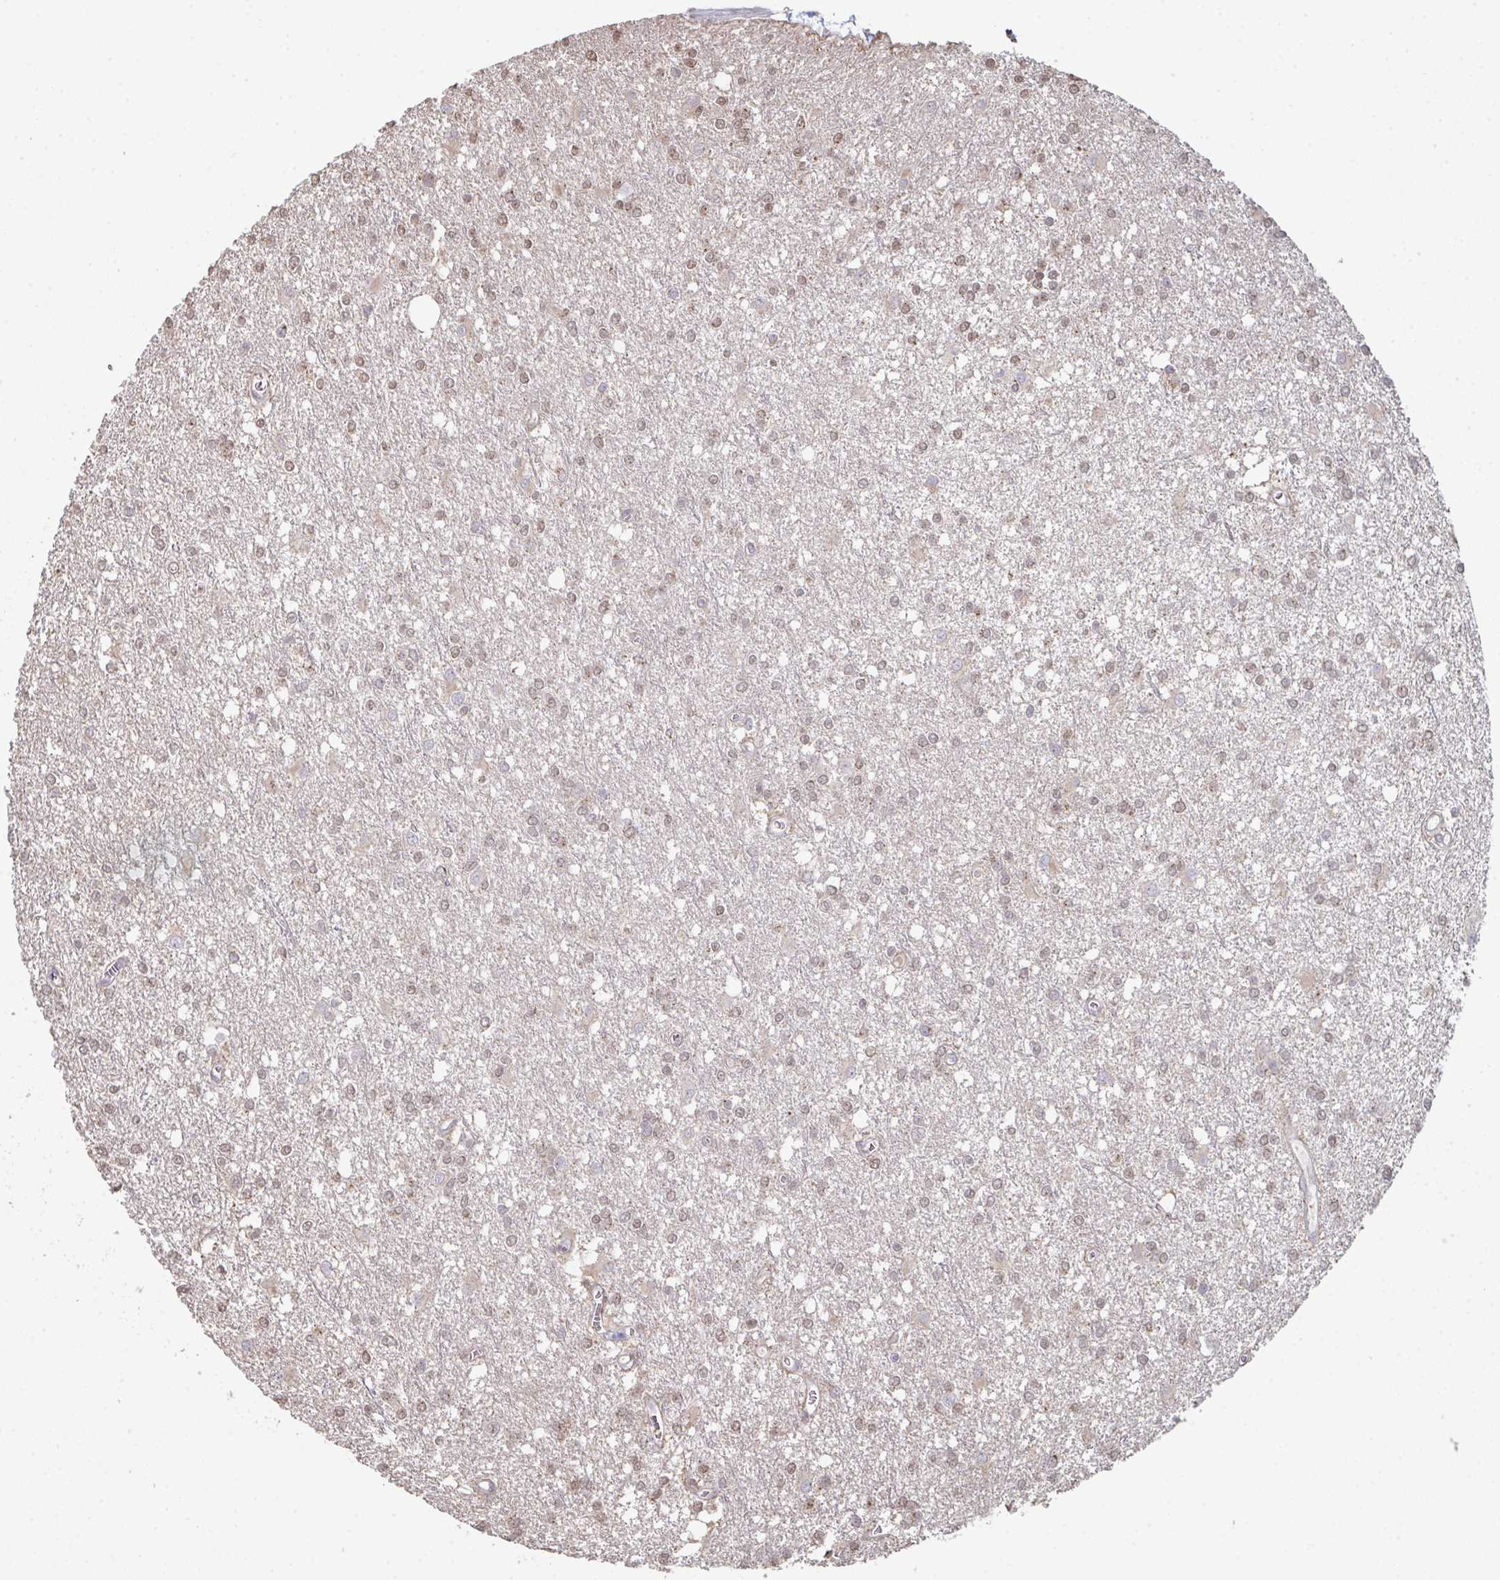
{"staining": {"intensity": "weak", "quantity": "25%-75%", "location": "nuclear"}, "tissue": "glioma", "cell_type": "Tumor cells", "image_type": "cancer", "snomed": [{"axis": "morphology", "description": "Glioma, malignant, High grade"}, {"axis": "topography", "description": "Brain"}], "caption": "Immunohistochemical staining of malignant high-grade glioma demonstrates low levels of weak nuclear protein staining in about 25%-75% of tumor cells. Nuclei are stained in blue.", "gene": "ACD", "patient": {"sex": "male", "age": 48}}